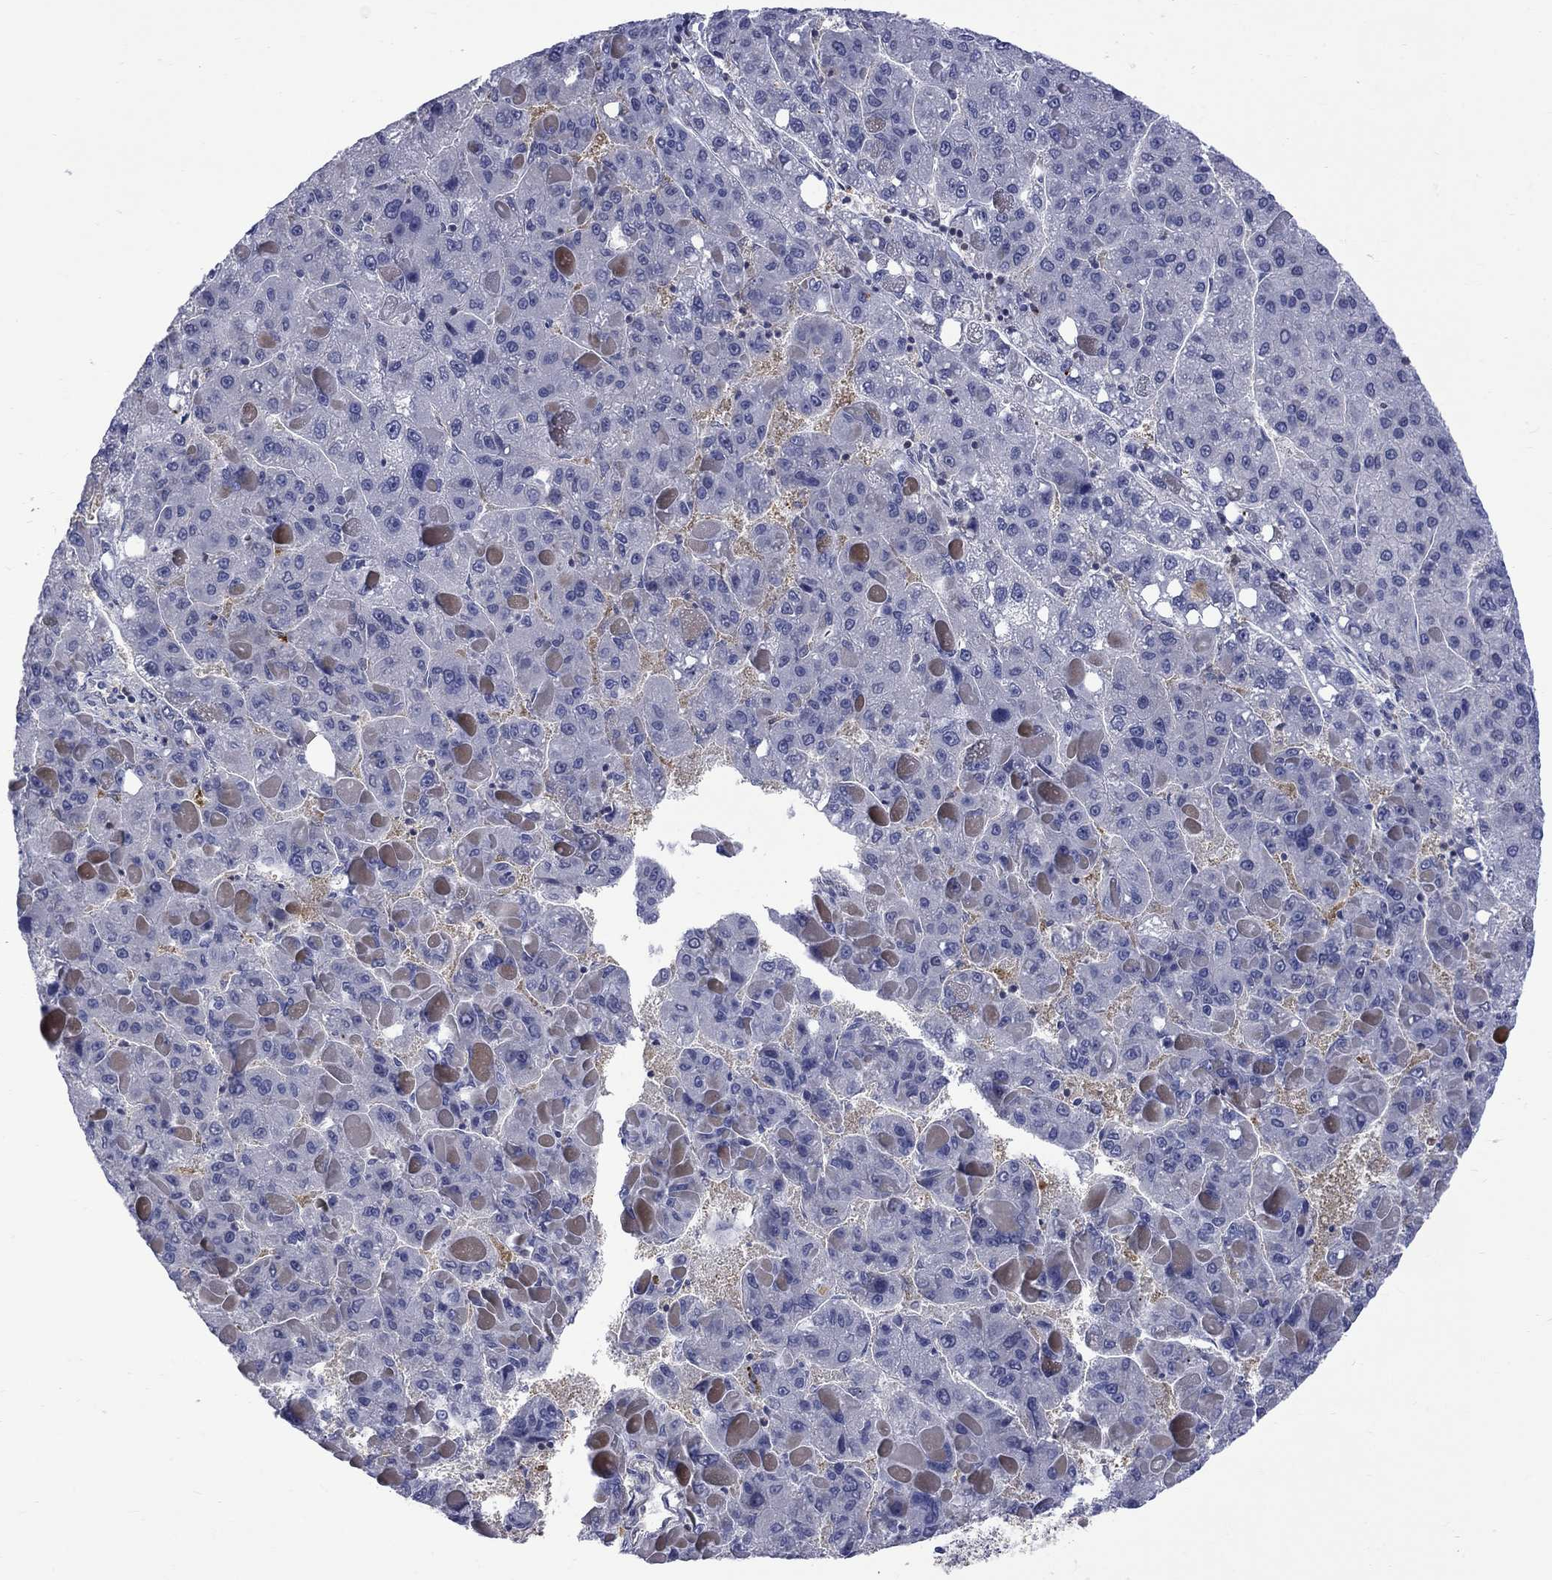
{"staining": {"intensity": "negative", "quantity": "none", "location": "none"}, "tissue": "liver cancer", "cell_type": "Tumor cells", "image_type": "cancer", "snomed": [{"axis": "morphology", "description": "Carcinoma, Hepatocellular, NOS"}, {"axis": "topography", "description": "Liver"}], "caption": "IHC image of liver cancer (hepatocellular carcinoma) stained for a protein (brown), which shows no staining in tumor cells. (Brightfield microscopy of DAB (3,3'-diaminobenzidine) IHC at high magnification).", "gene": "HKDC1", "patient": {"sex": "female", "age": 82}}